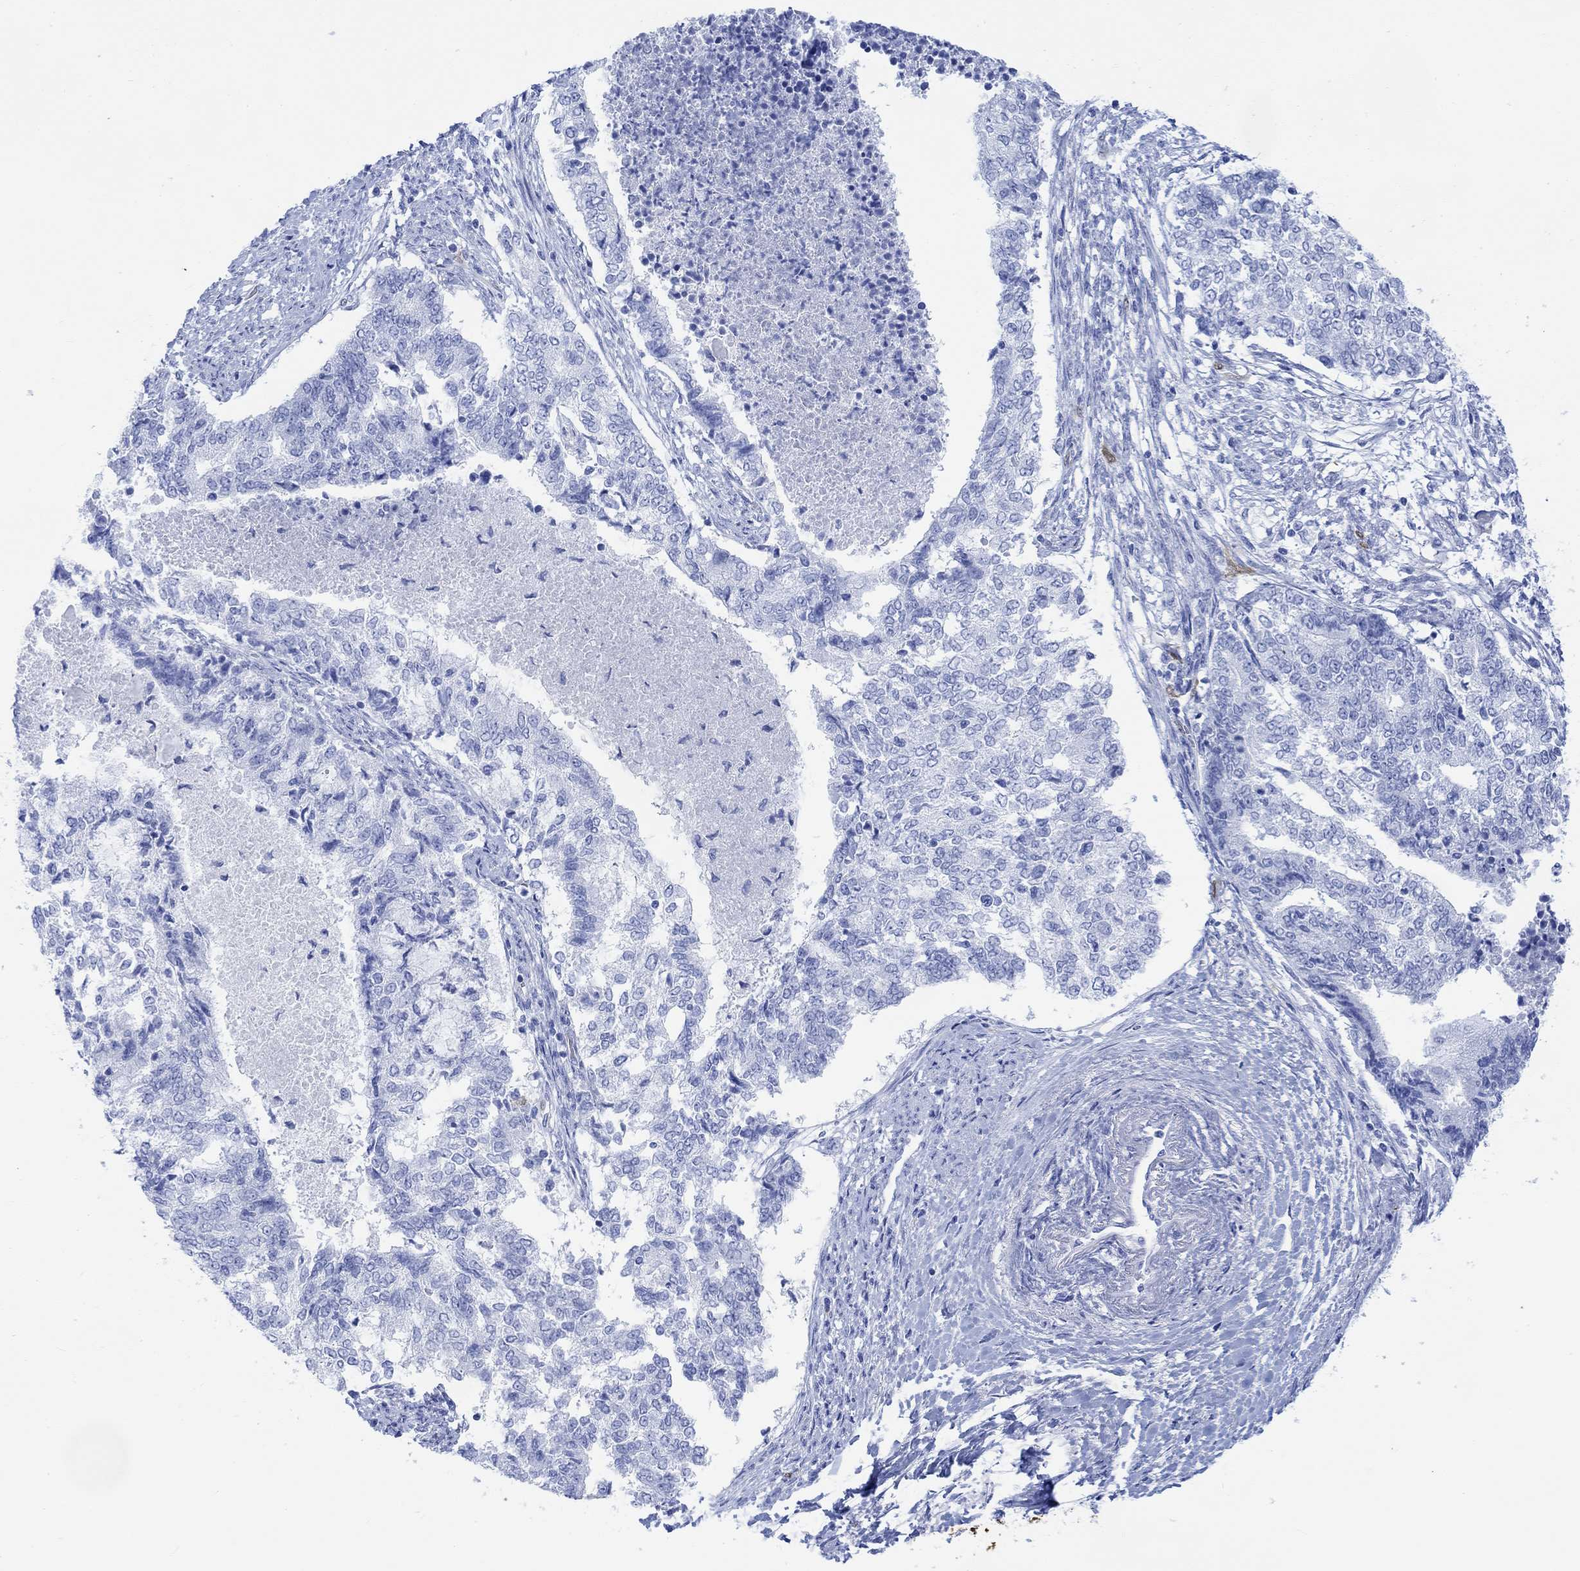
{"staining": {"intensity": "negative", "quantity": "none", "location": "none"}, "tissue": "endometrial cancer", "cell_type": "Tumor cells", "image_type": "cancer", "snomed": [{"axis": "morphology", "description": "Adenocarcinoma, NOS"}, {"axis": "topography", "description": "Endometrium"}], "caption": "This is an immunohistochemistry (IHC) micrograph of adenocarcinoma (endometrial). There is no staining in tumor cells.", "gene": "TPPP3", "patient": {"sex": "female", "age": 65}}